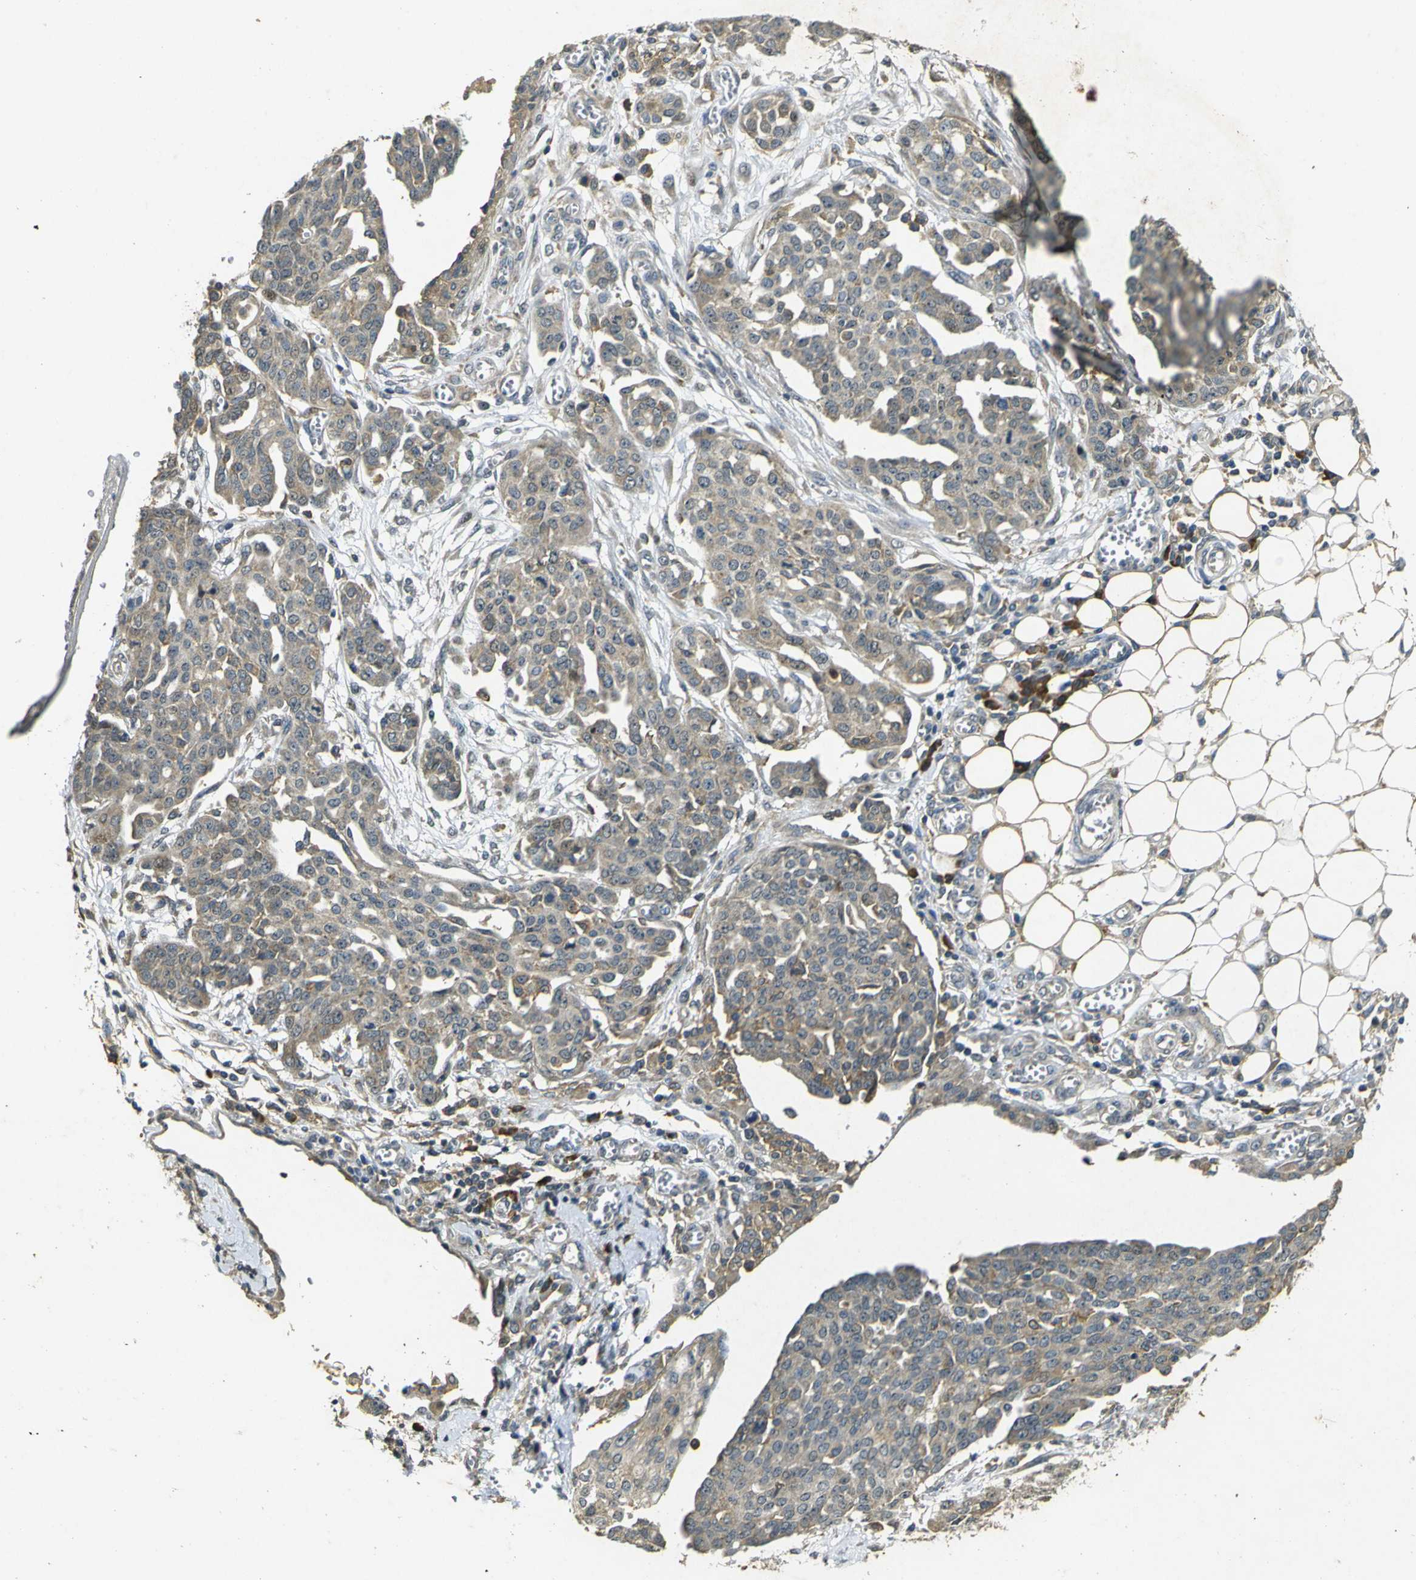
{"staining": {"intensity": "weak", "quantity": ">75%", "location": "cytoplasmic/membranous"}, "tissue": "ovarian cancer", "cell_type": "Tumor cells", "image_type": "cancer", "snomed": [{"axis": "morphology", "description": "Cystadenocarcinoma, serous, NOS"}, {"axis": "topography", "description": "Soft tissue"}, {"axis": "topography", "description": "Ovary"}], "caption": "Protein expression analysis of human ovarian serous cystadenocarcinoma reveals weak cytoplasmic/membranous positivity in approximately >75% of tumor cells. The staining was performed using DAB, with brown indicating positive protein expression. Nuclei are stained blue with hematoxylin.", "gene": "MAGI2", "patient": {"sex": "female", "age": 57}}